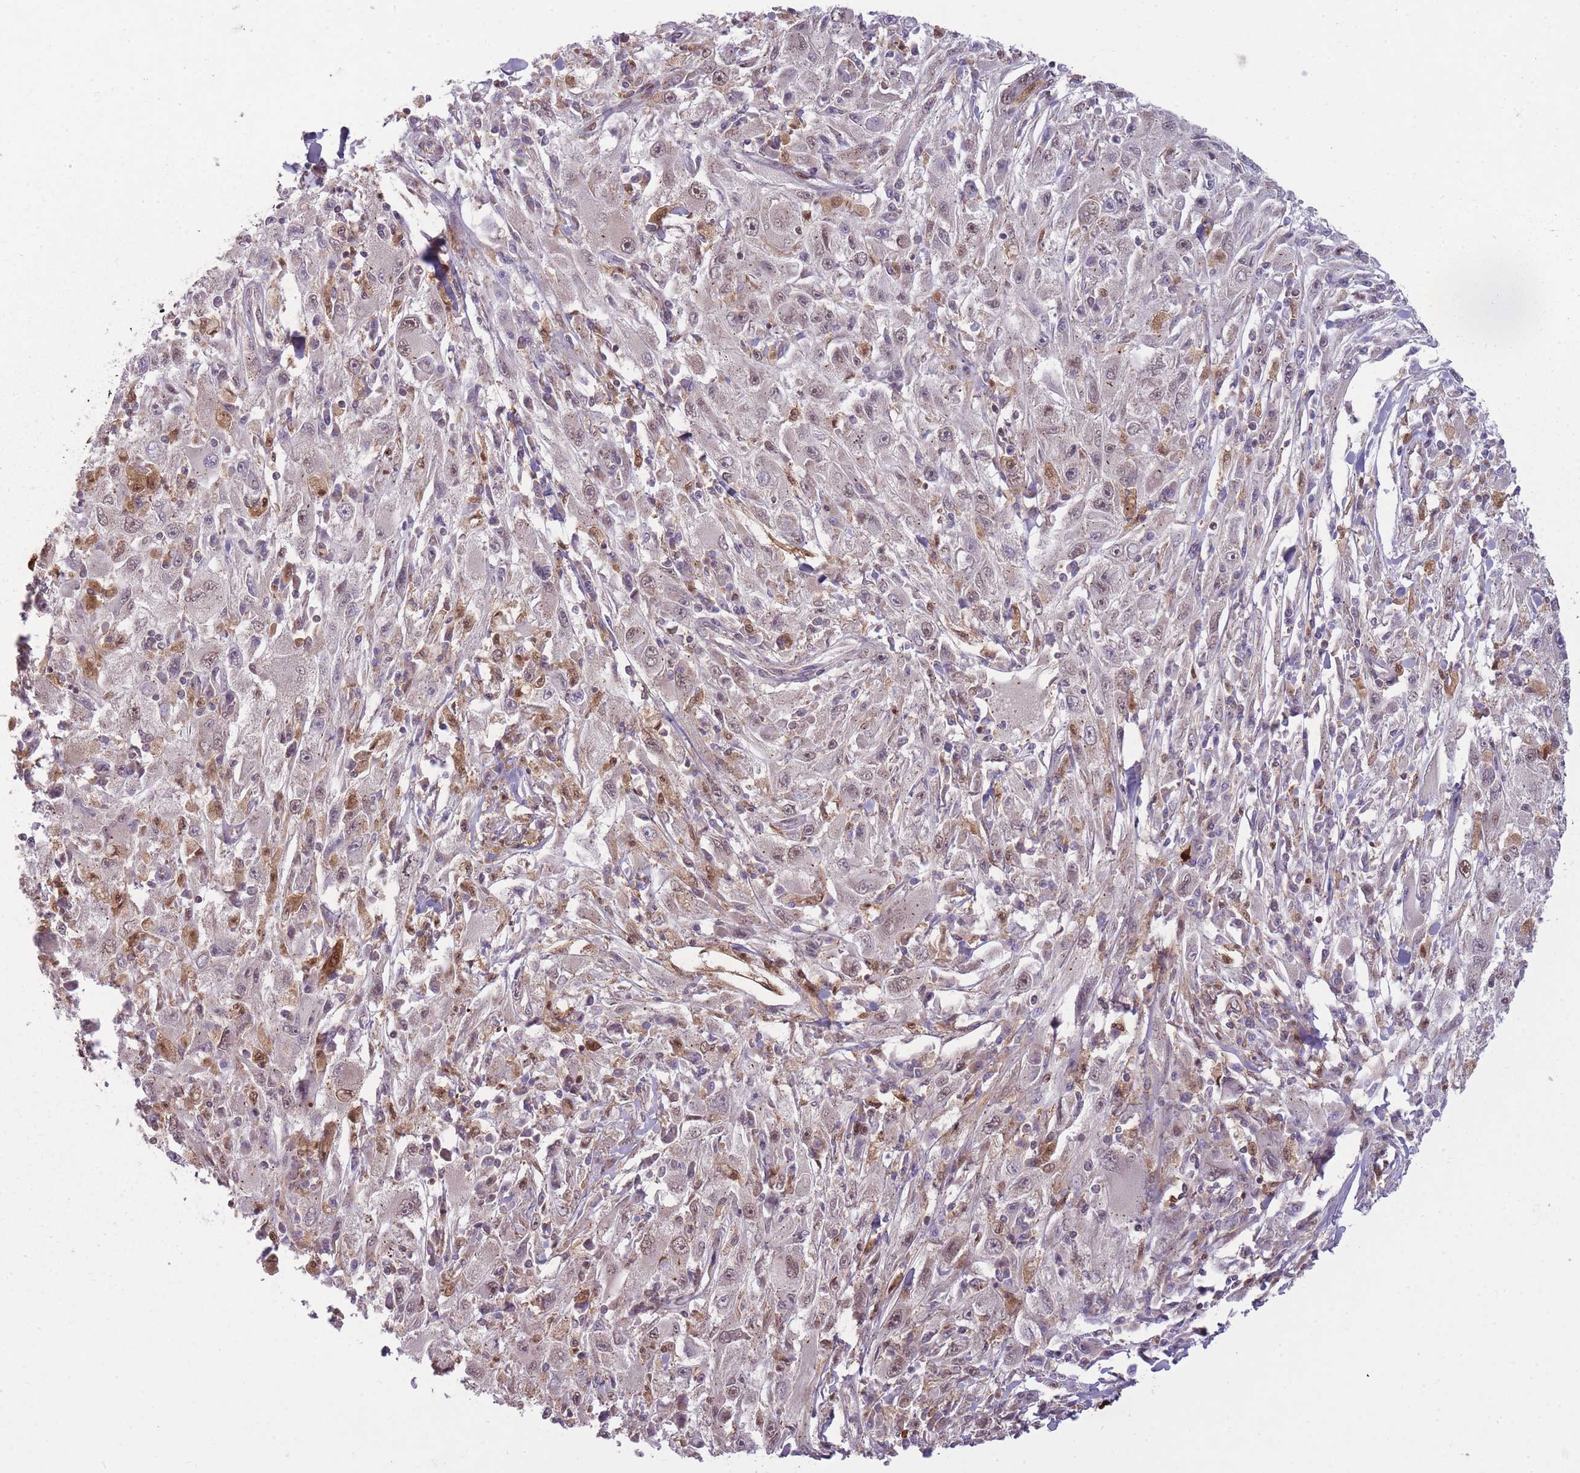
{"staining": {"intensity": "negative", "quantity": "none", "location": "none"}, "tissue": "melanoma", "cell_type": "Tumor cells", "image_type": "cancer", "snomed": [{"axis": "morphology", "description": "Malignant melanoma, Metastatic site"}, {"axis": "topography", "description": "Skin"}], "caption": "Human malignant melanoma (metastatic site) stained for a protein using immunohistochemistry exhibits no expression in tumor cells.", "gene": "LGALS9", "patient": {"sex": "male", "age": 53}}